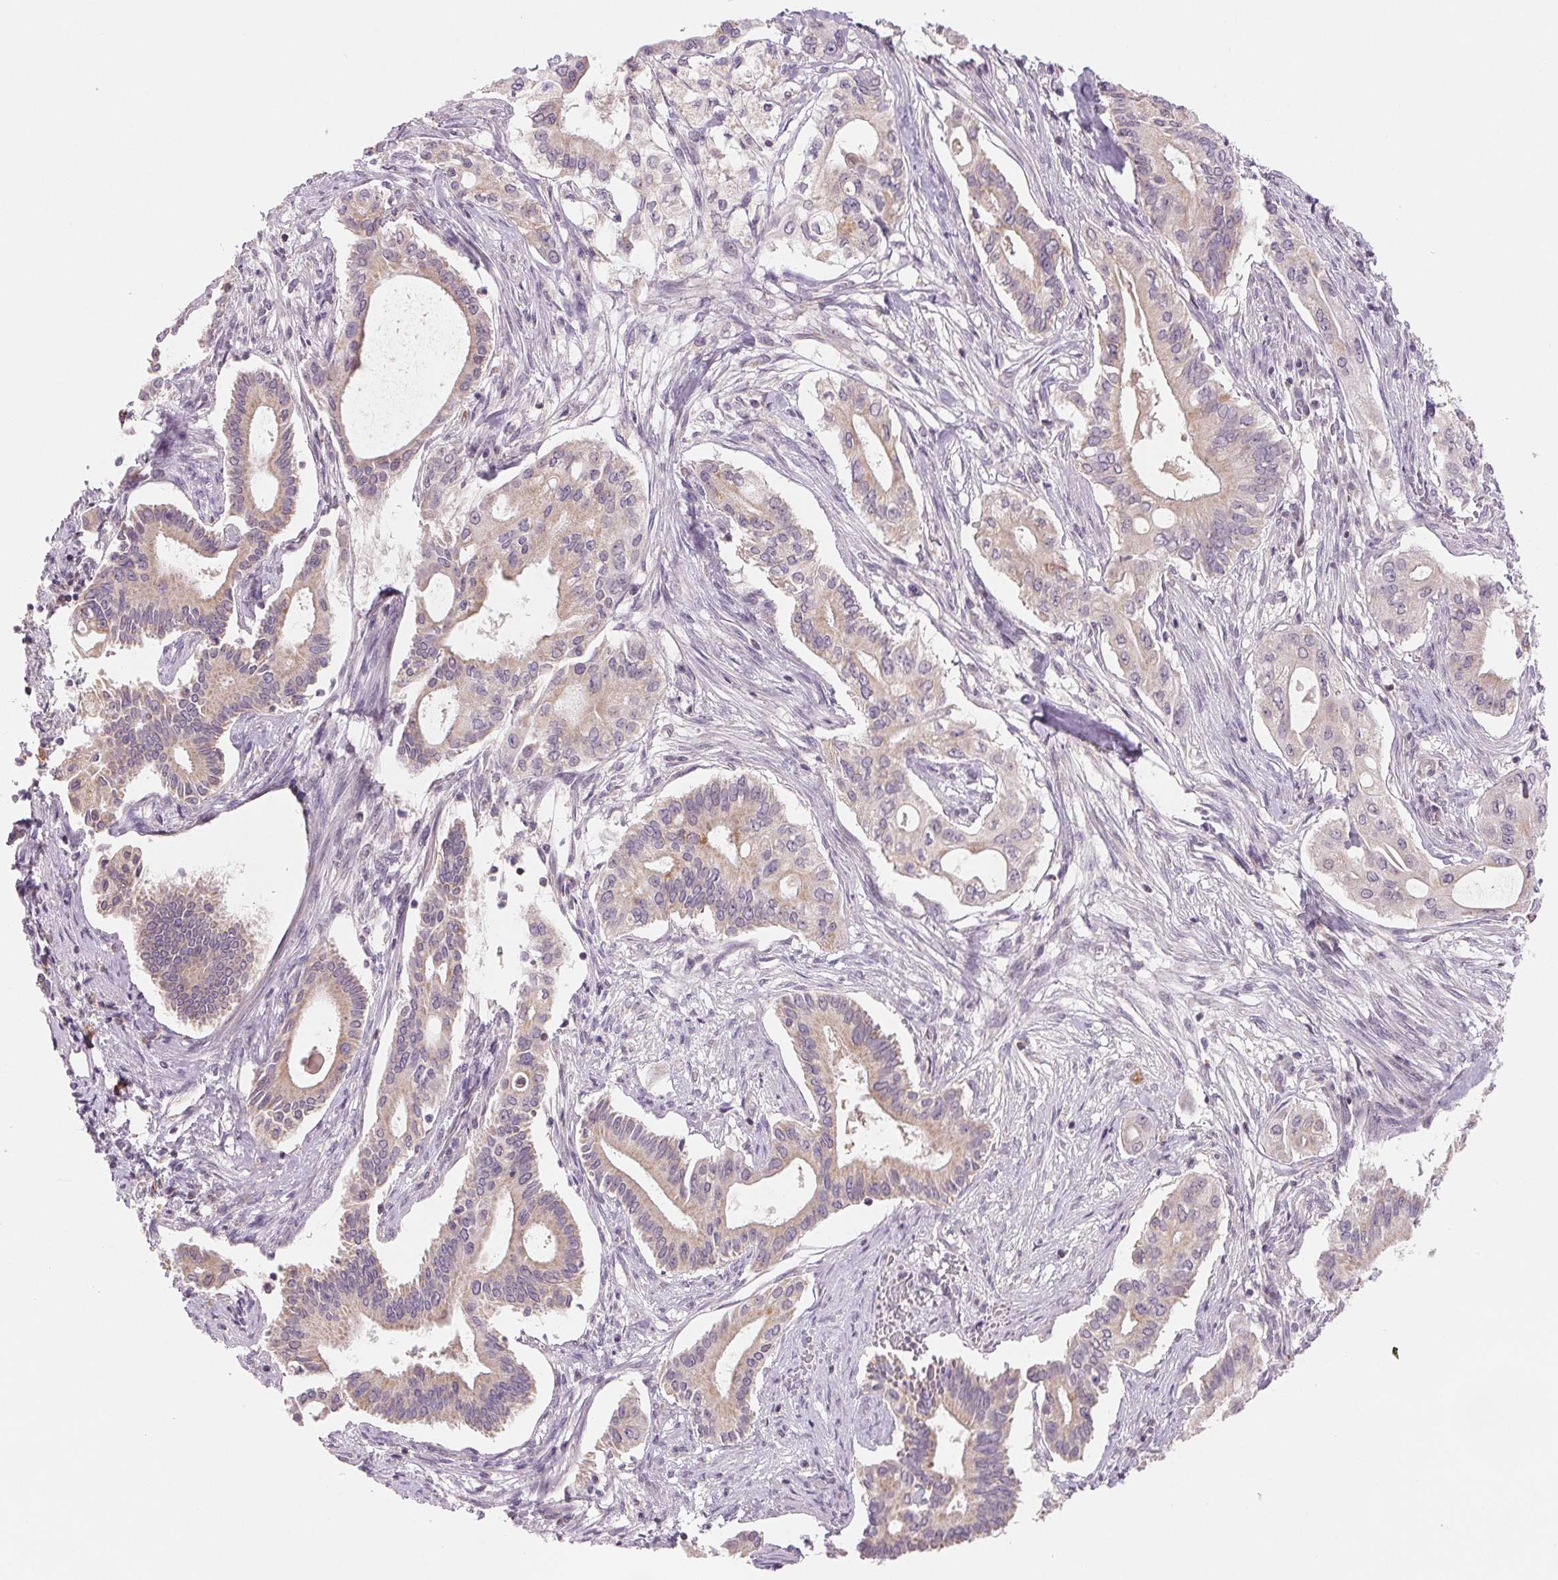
{"staining": {"intensity": "weak", "quantity": ">75%", "location": "cytoplasmic/membranous"}, "tissue": "pancreatic cancer", "cell_type": "Tumor cells", "image_type": "cancer", "snomed": [{"axis": "morphology", "description": "Adenocarcinoma, NOS"}, {"axis": "topography", "description": "Pancreas"}], "caption": "Human pancreatic adenocarcinoma stained with a protein marker displays weak staining in tumor cells.", "gene": "HINT2", "patient": {"sex": "female", "age": 68}}